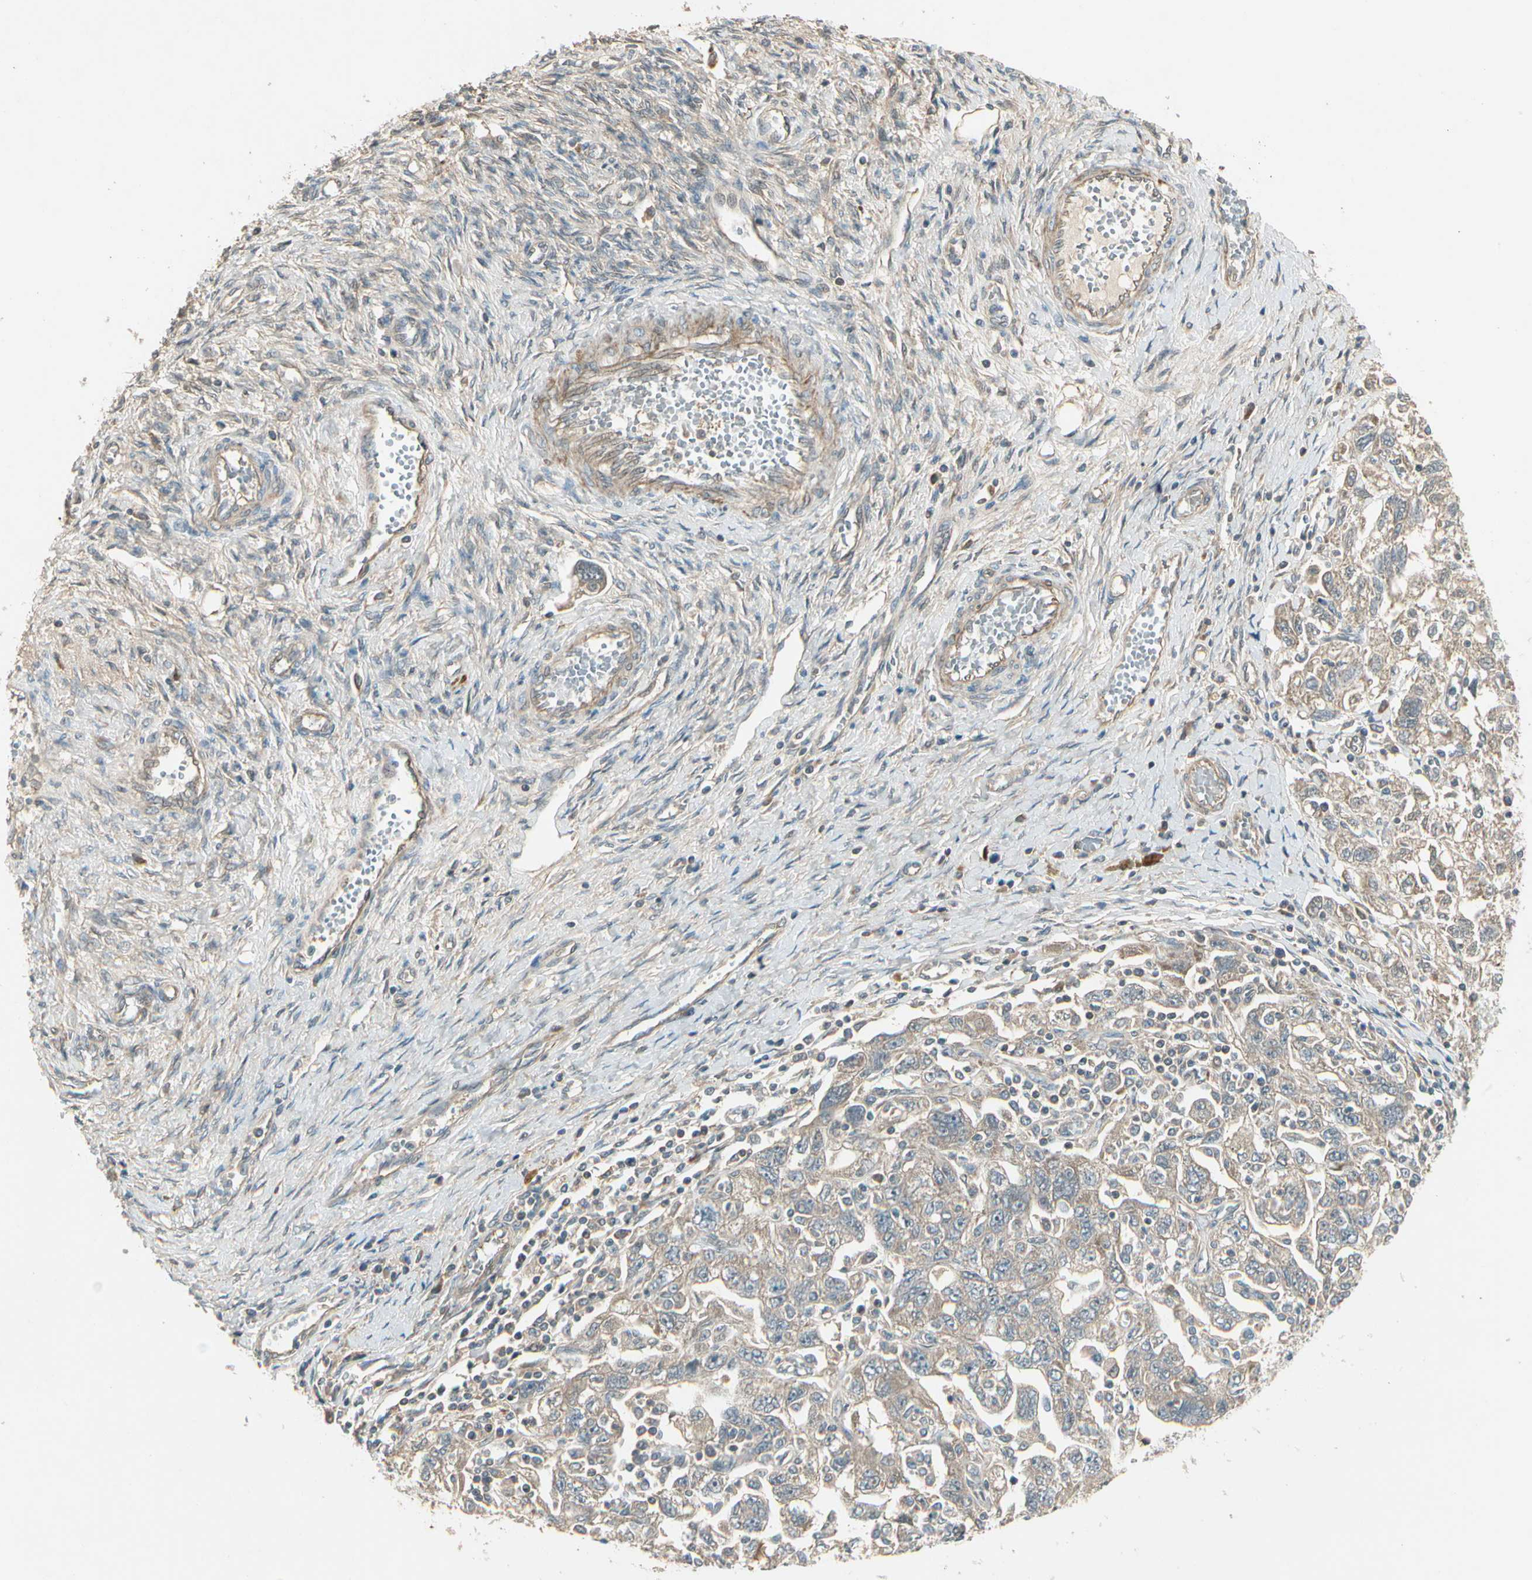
{"staining": {"intensity": "weak", "quantity": ">75%", "location": "cytoplasmic/membranous"}, "tissue": "ovarian cancer", "cell_type": "Tumor cells", "image_type": "cancer", "snomed": [{"axis": "morphology", "description": "Carcinoma, NOS"}, {"axis": "morphology", "description": "Cystadenocarcinoma, serous, NOS"}, {"axis": "topography", "description": "Ovary"}], "caption": "A brown stain shows weak cytoplasmic/membranous positivity of a protein in ovarian carcinoma tumor cells. Immunohistochemistry stains the protein of interest in brown and the nuclei are stained blue.", "gene": "ACVR1", "patient": {"sex": "female", "age": 69}}